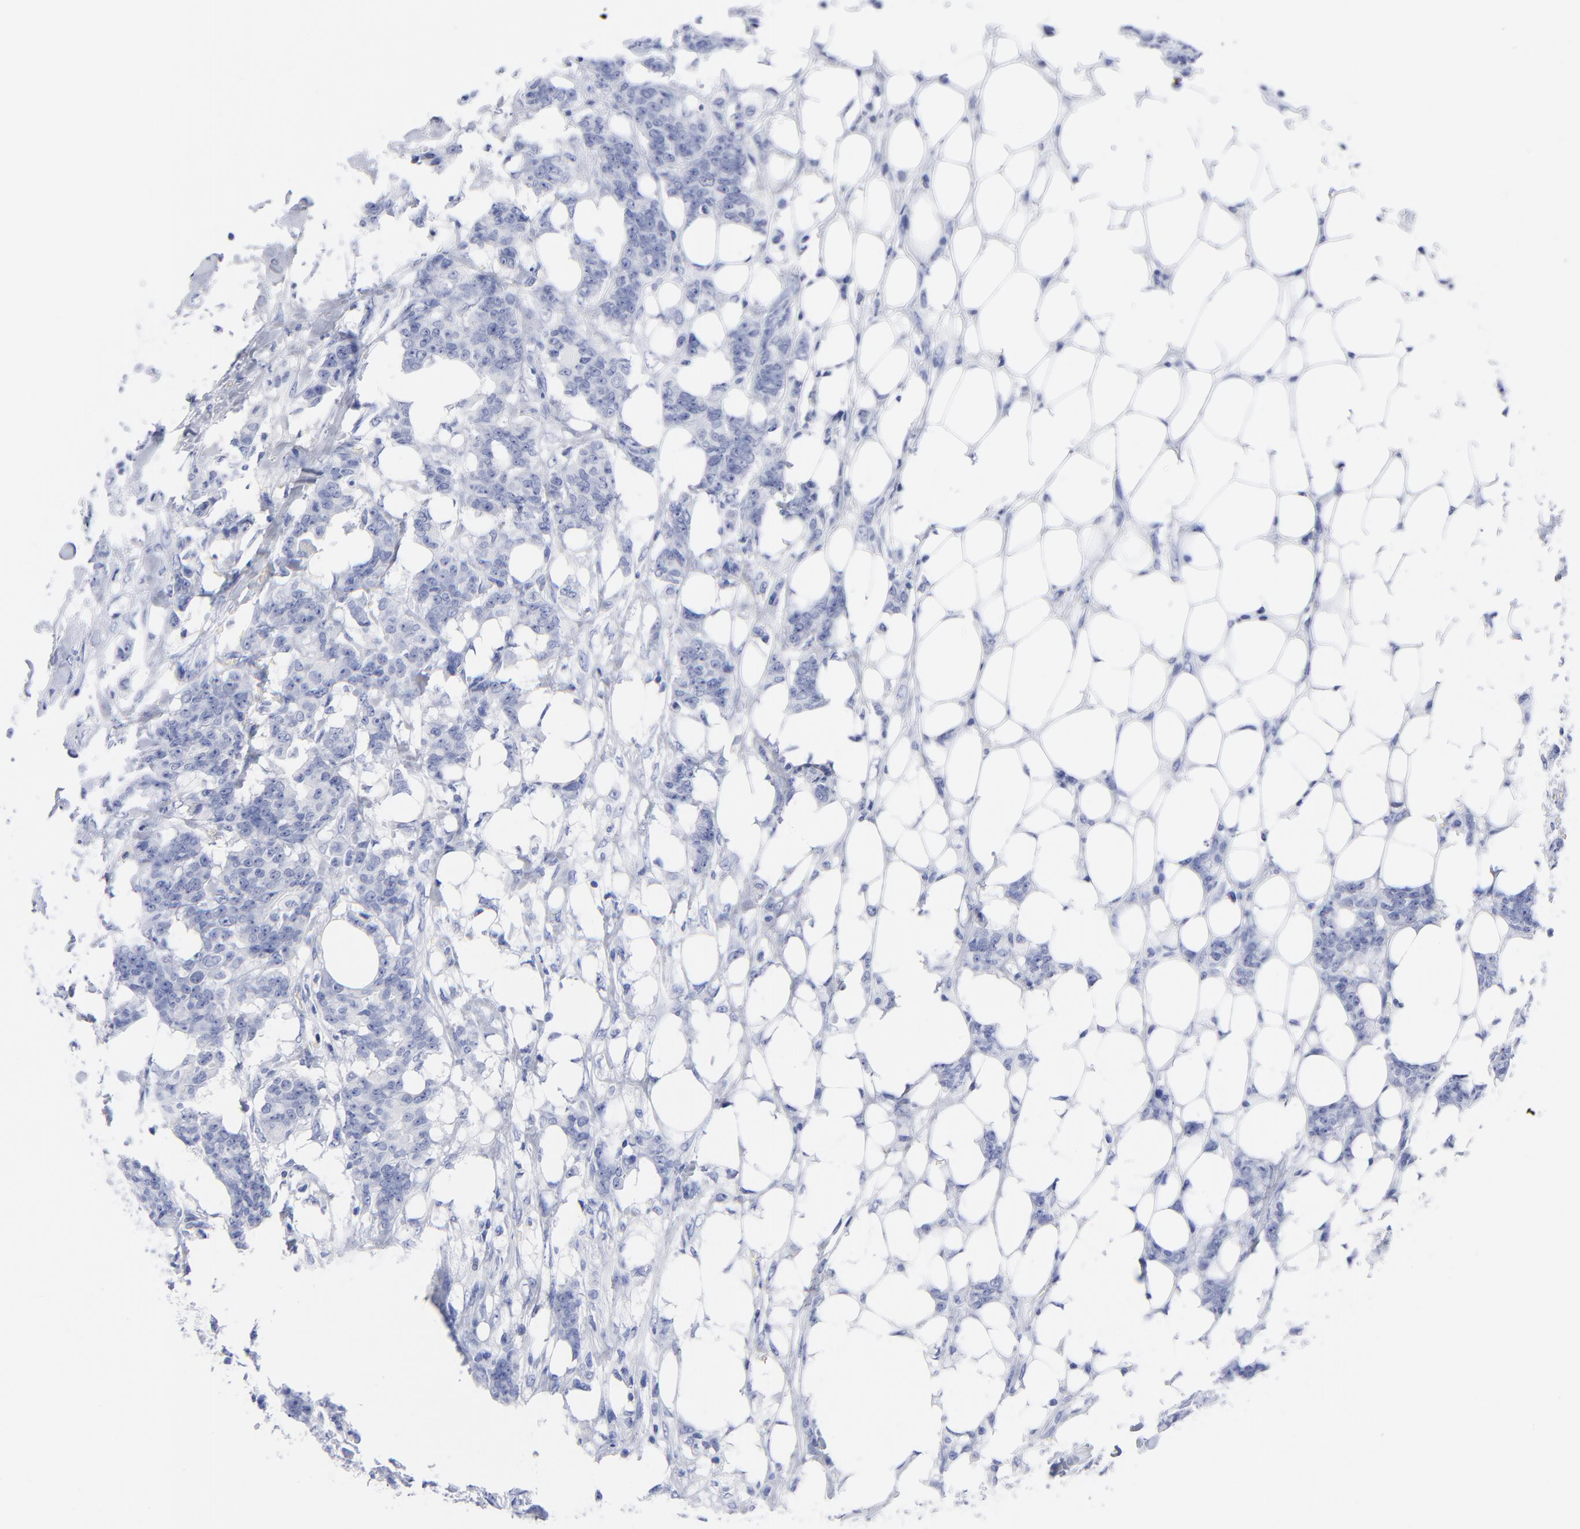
{"staining": {"intensity": "negative", "quantity": "none", "location": "none"}, "tissue": "breast cancer", "cell_type": "Tumor cells", "image_type": "cancer", "snomed": [{"axis": "morphology", "description": "Duct carcinoma"}, {"axis": "topography", "description": "Breast"}], "caption": "DAB (3,3'-diaminobenzidine) immunohistochemical staining of breast cancer displays no significant positivity in tumor cells.", "gene": "ACY1", "patient": {"sex": "female", "age": 40}}